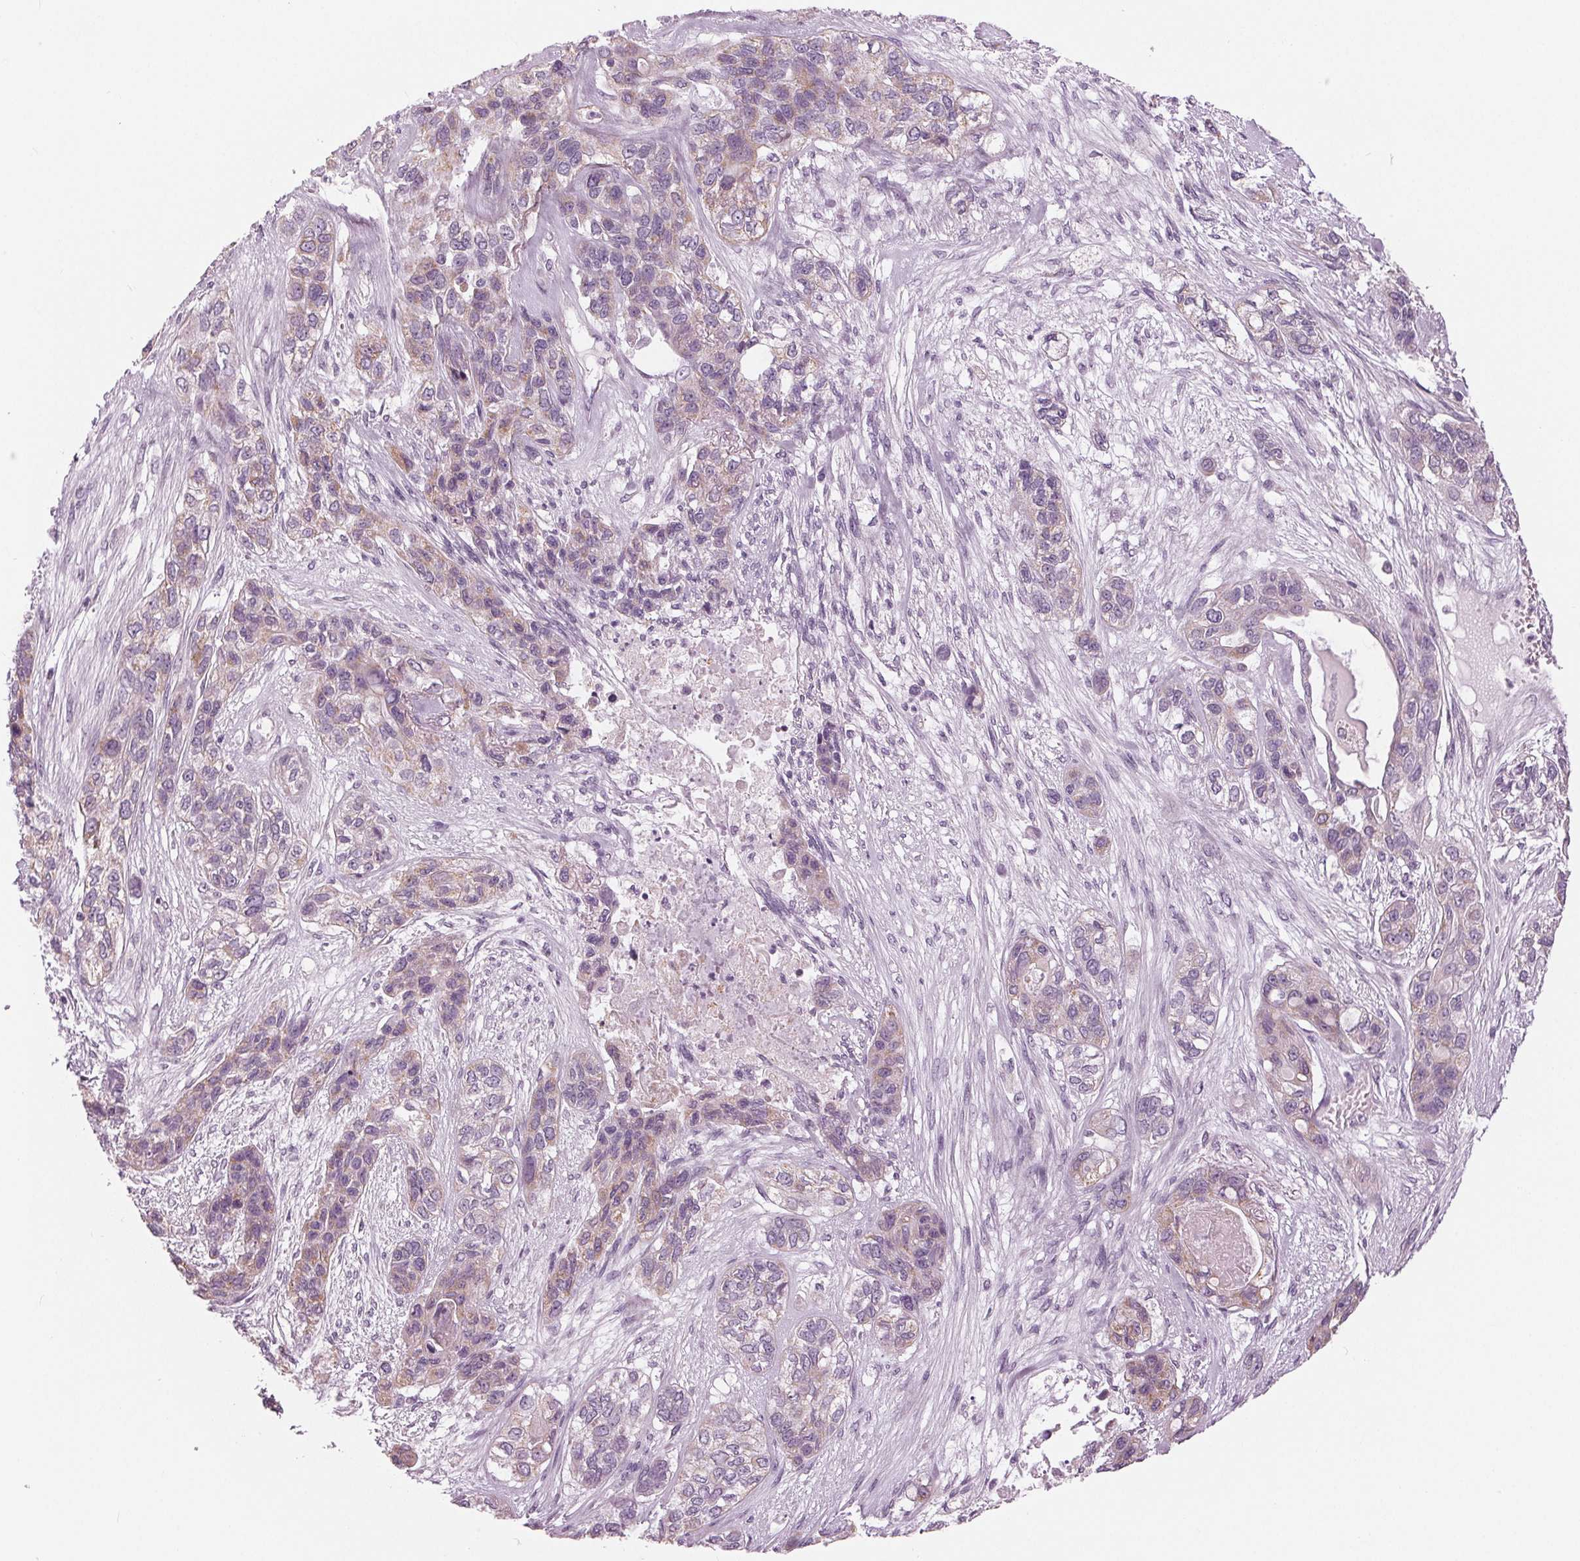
{"staining": {"intensity": "weak", "quantity": "25%-75%", "location": "cytoplasmic/membranous"}, "tissue": "lung cancer", "cell_type": "Tumor cells", "image_type": "cancer", "snomed": [{"axis": "morphology", "description": "Squamous cell carcinoma, NOS"}, {"axis": "topography", "description": "Lung"}], "caption": "Protein staining of lung cancer (squamous cell carcinoma) tissue displays weak cytoplasmic/membranous positivity in approximately 25%-75% of tumor cells.", "gene": "SAMD4A", "patient": {"sex": "female", "age": 70}}